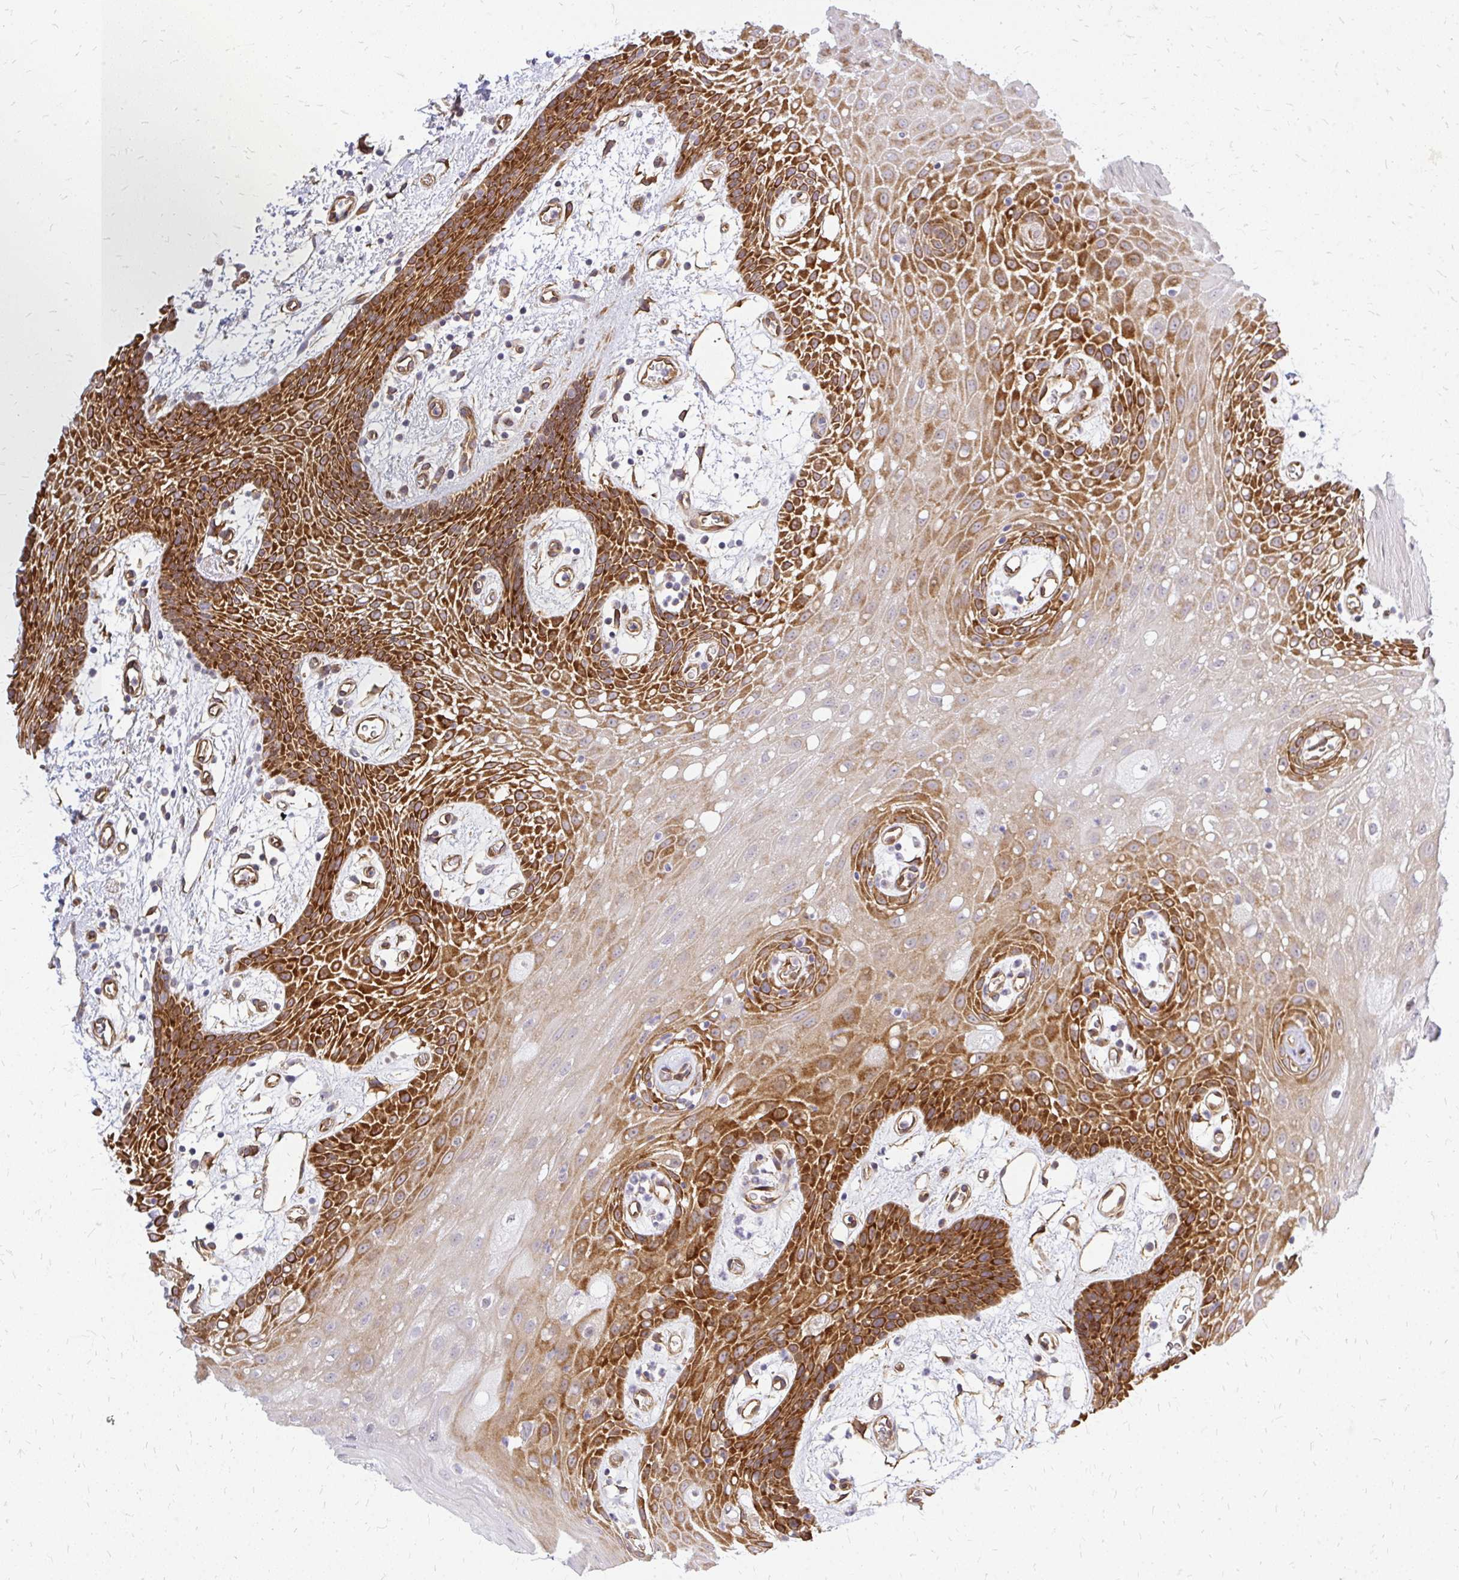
{"staining": {"intensity": "strong", "quantity": "25%-75%", "location": "cytoplasmic/membranous"}, "tissue": "oral mucosa", "cell_type": "Squamous epithelial cells", "image_type": "normal", "snomed": [{"axis": "morphology", "description": "Normal tissue, NOS"}, {"axis": "topography", "description": "Oral tissue"}], "caption": "Unremarkable oral mucosa was stained to show a protein in brown. There is high levels of strong cytoplasmic/membranous staining in about 25%-75% of squamous epithelial cells.", "gene": "ENSG00000258472", "patient": {"sex": "female", "age": 59}}